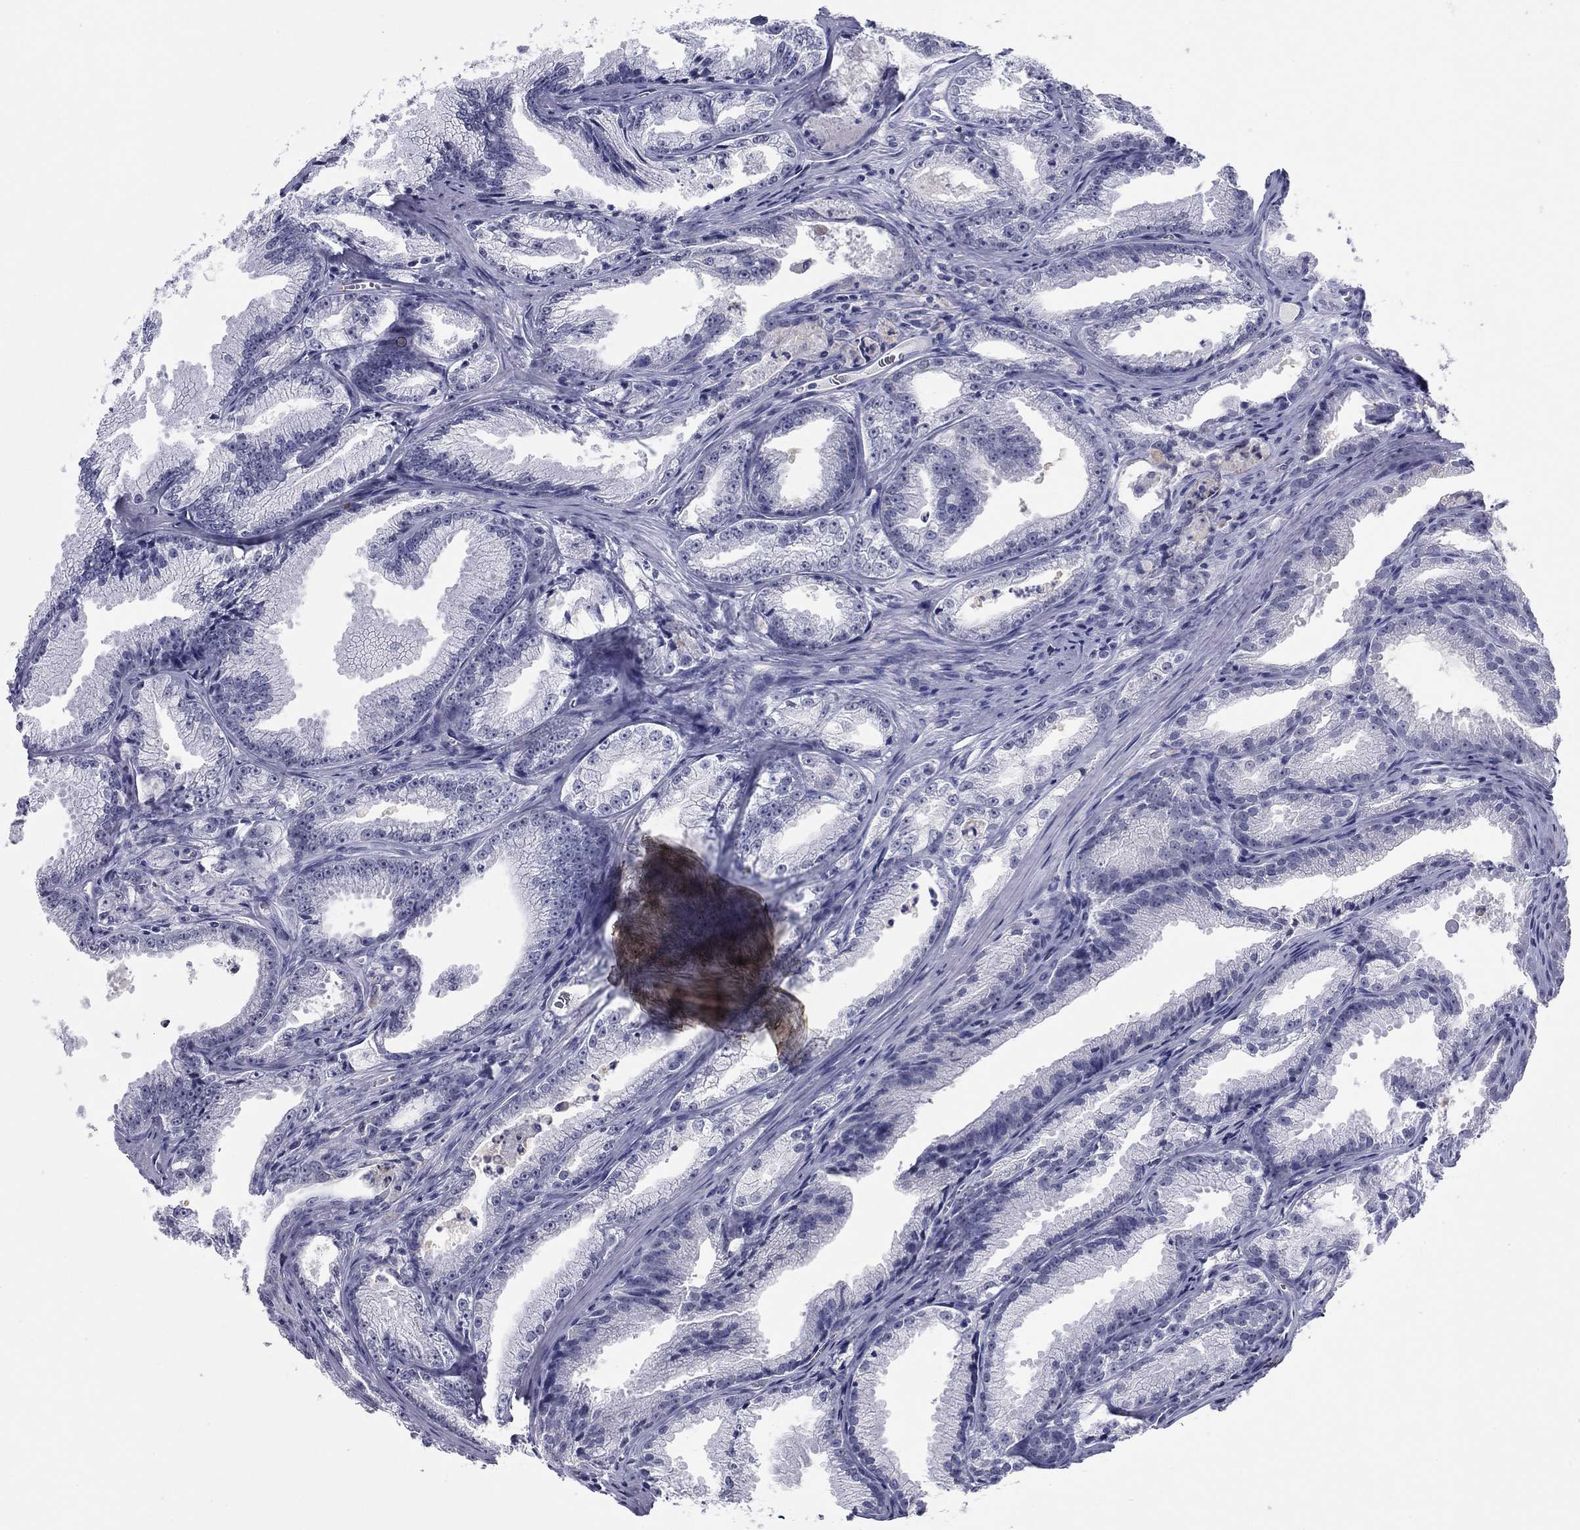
{"staining": {"intensity": "negative", "quantity": "none", "location": "none"}, "tissue": "prostate cancer", "cell_type": "Tumor cells", "image_type": "cancer", "snomed": [{"axis": "morphology", "description": "Adenocarcinoma, NOS"}, {"axis": "morphology", "description": "Adenocarcinoma, High grade"}, {"axis": "topography", "description": "Prostate"}], "caption": "Immunohistochemical staining of human prostate cancer demonstrates no significant staining in tumor cells. (DAB (3,3'-diaminobenzidine) immunohistochemistry (IHC), high magnification).", "gene": "KRT75", "patient": {"sex": "male", "age": 70}}